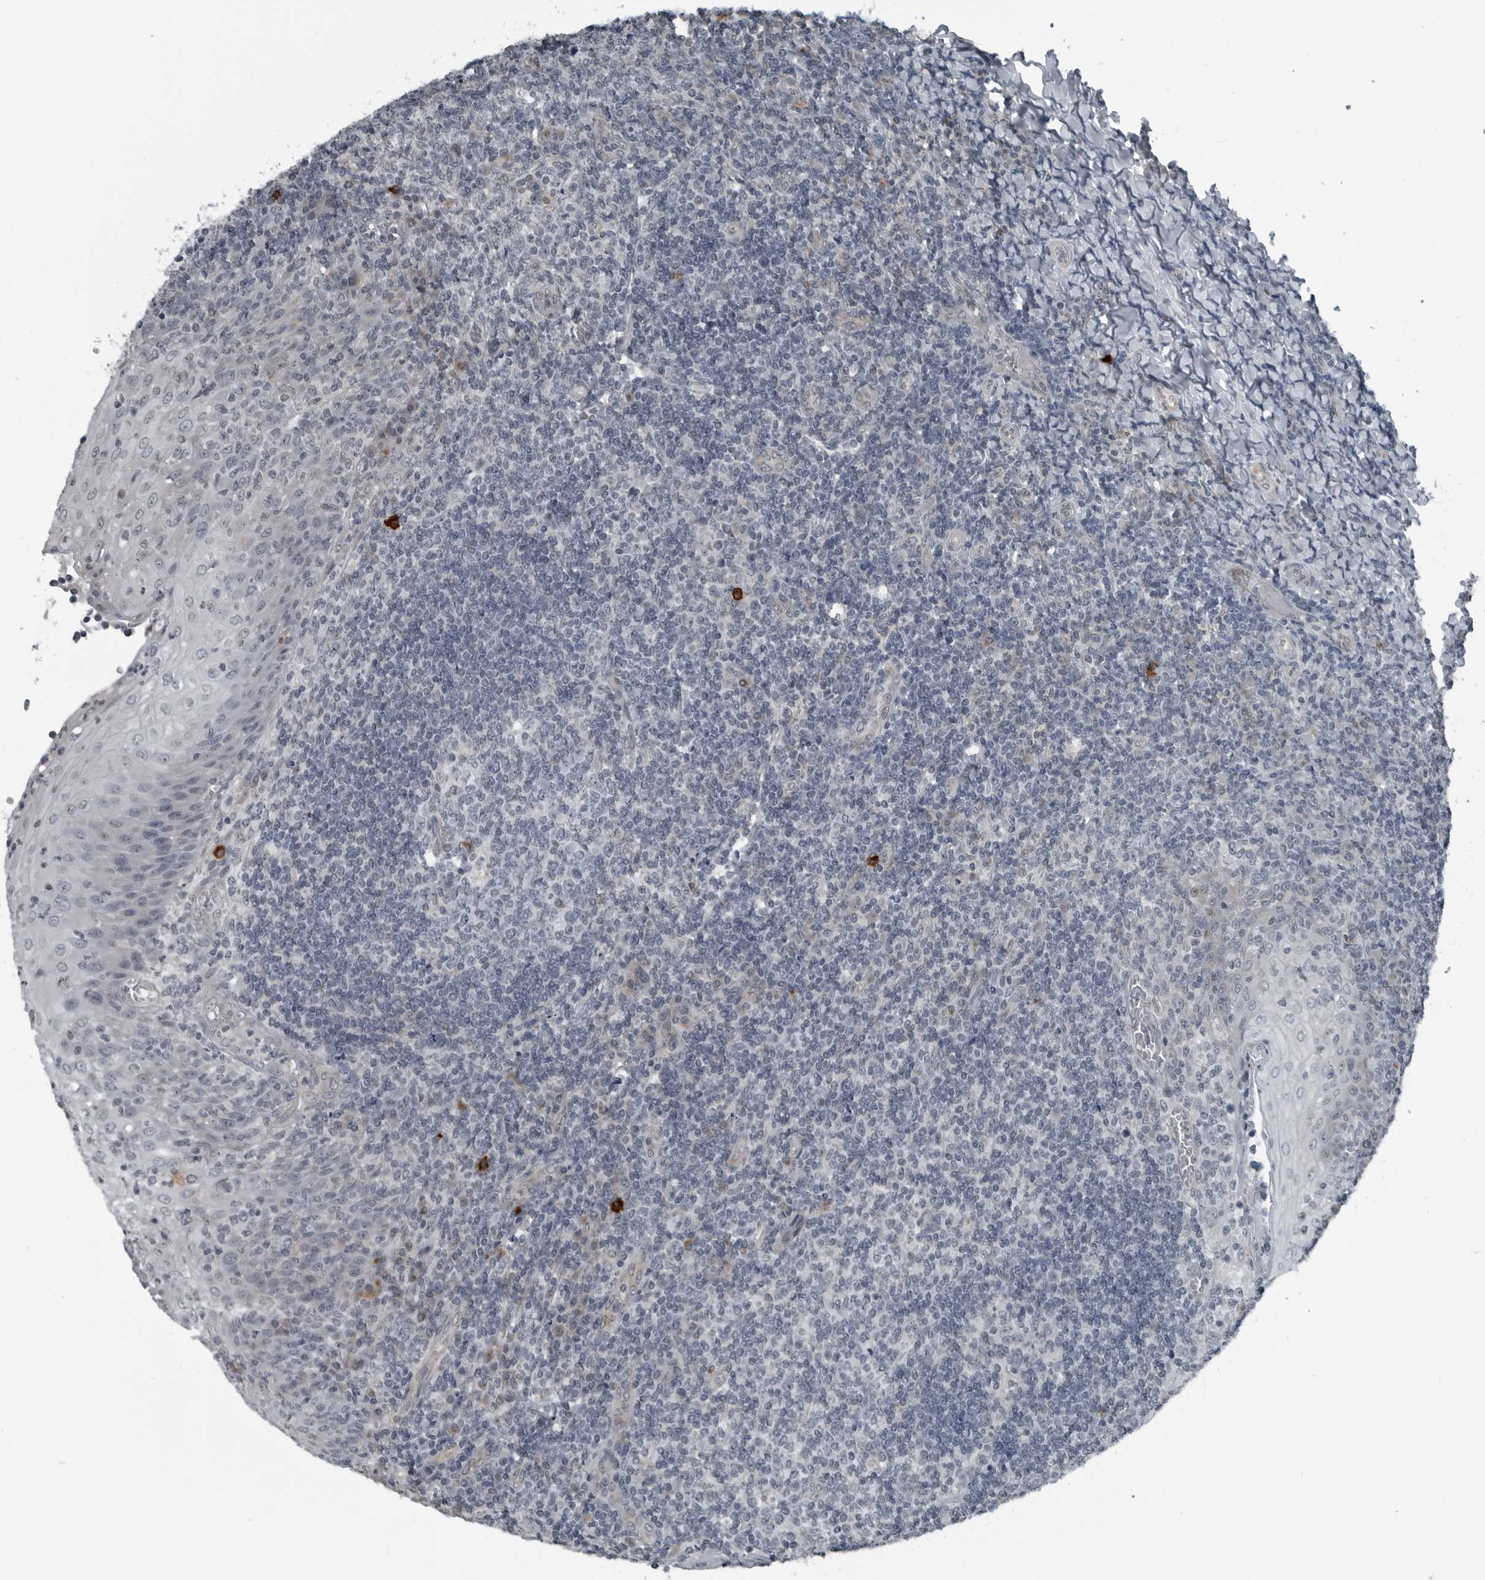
{"staining": {"intensity": "negative", "quantity": "none", "location": "none"}, "tissue": "tonsil", "cell_type": "Germinal center cells", "image_type": "normal", "snomed": [{"axis": "morphology", "description": "Normal tissue, NOS"}, {"axis": "topography", "description": "Tonsil"}], "caption": "Immunohistochemistry of unremarkable tonsil displays no positivity in germinal center cells.", "gene": "GAK", "patient": {"sex": "female", "age": 19}}